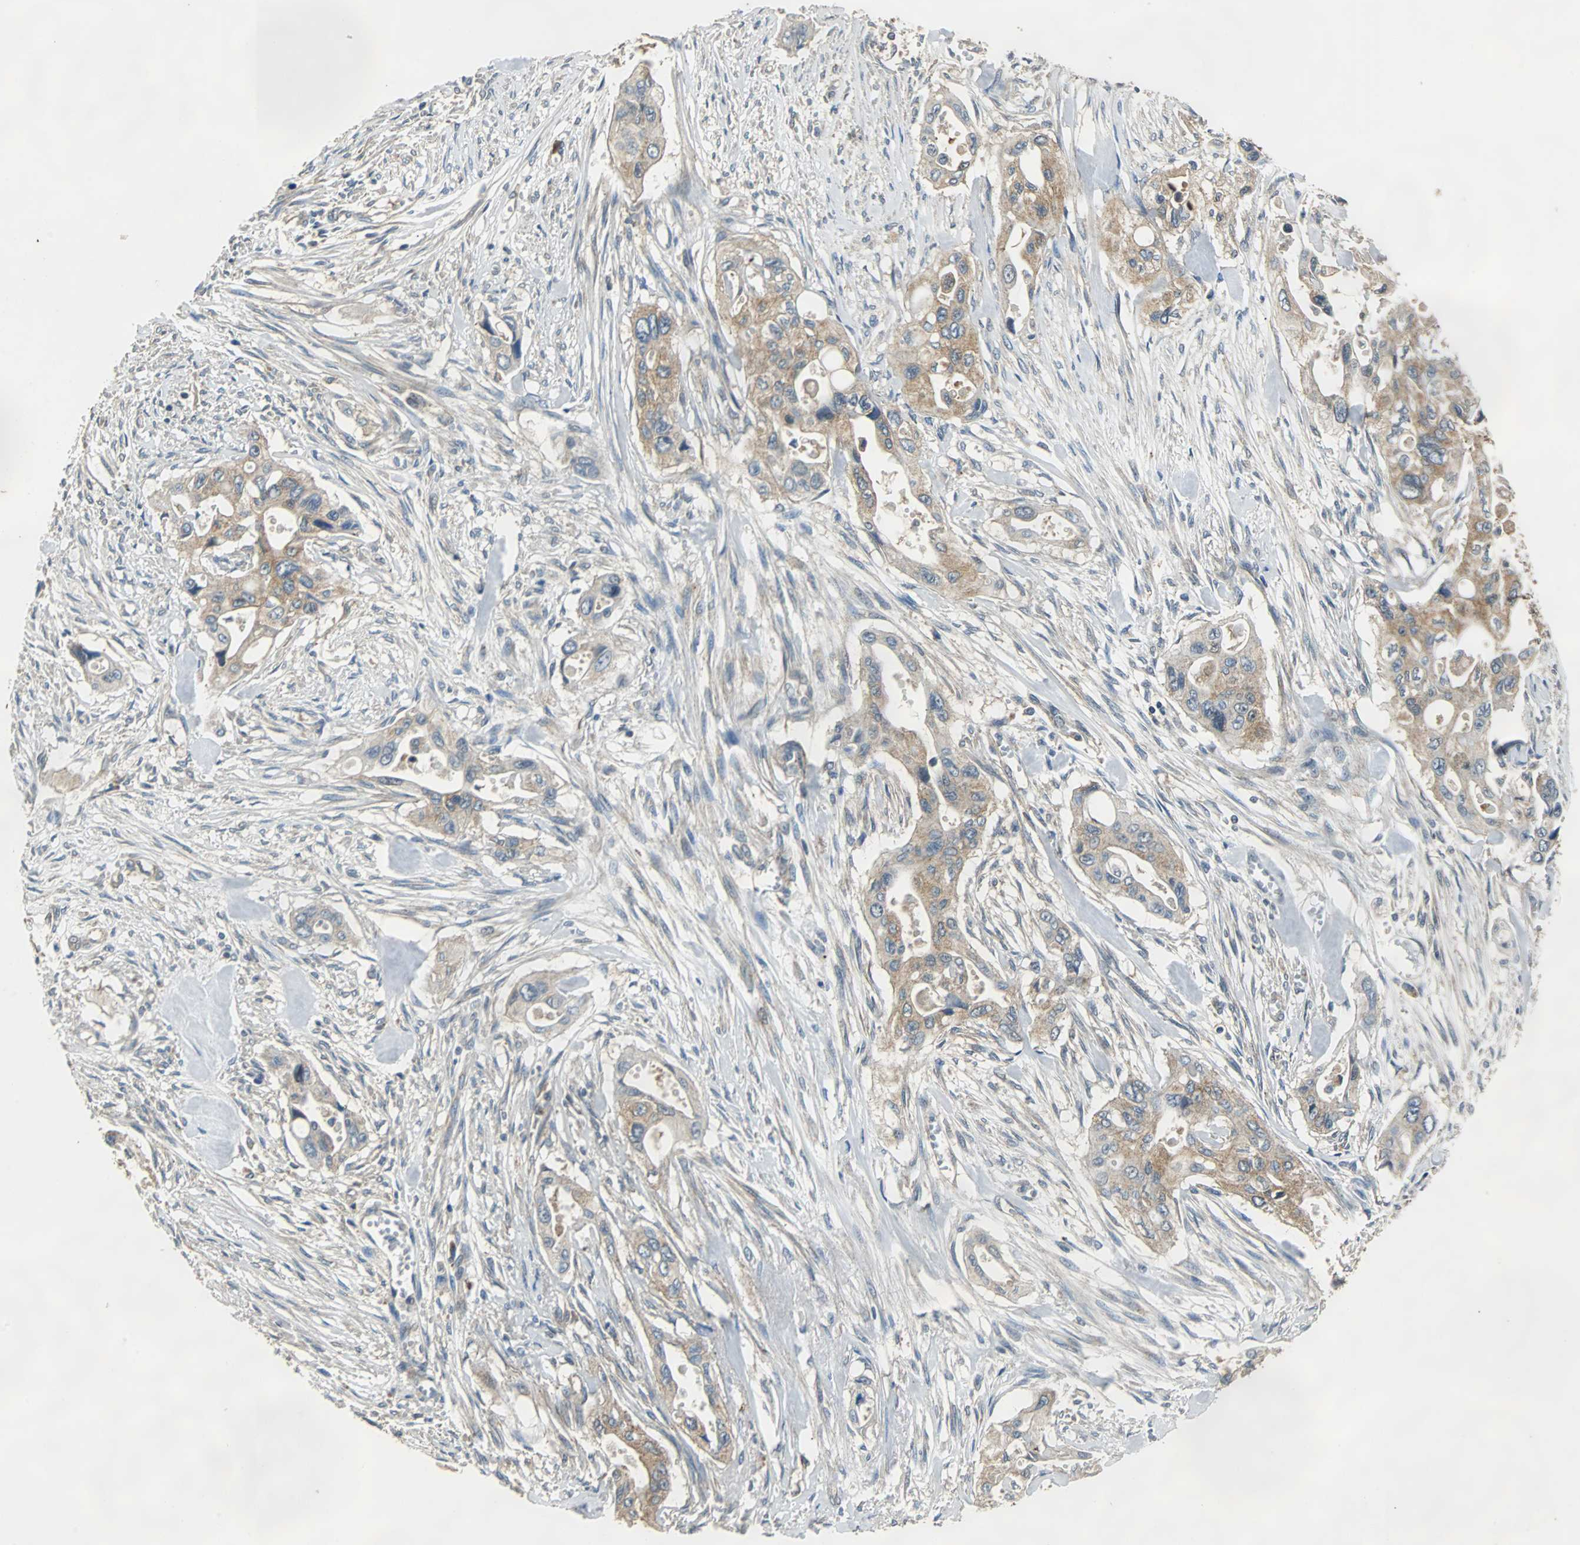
{"staining": {"intensity": "moderate", "quantity": "25%-75%", "location": "cytoplasmic/membranous"}, "tissue": "pancreatic cancer", "cell_type": "Tumor cells", "image_type": "cancer", "snomed": [{"axis": "morphology", "description": "Adenocarcinoma, NOS"}, {"axis": "topography", "description": "Pancreas"}], "caption": "Moderate cytoplasmic/membranous positivity is seen in approximately 25%-75% of tumor cells in pancreatic cancer.", "gene": "VBP1", "patient": {"sex": "male", "age": 77}}